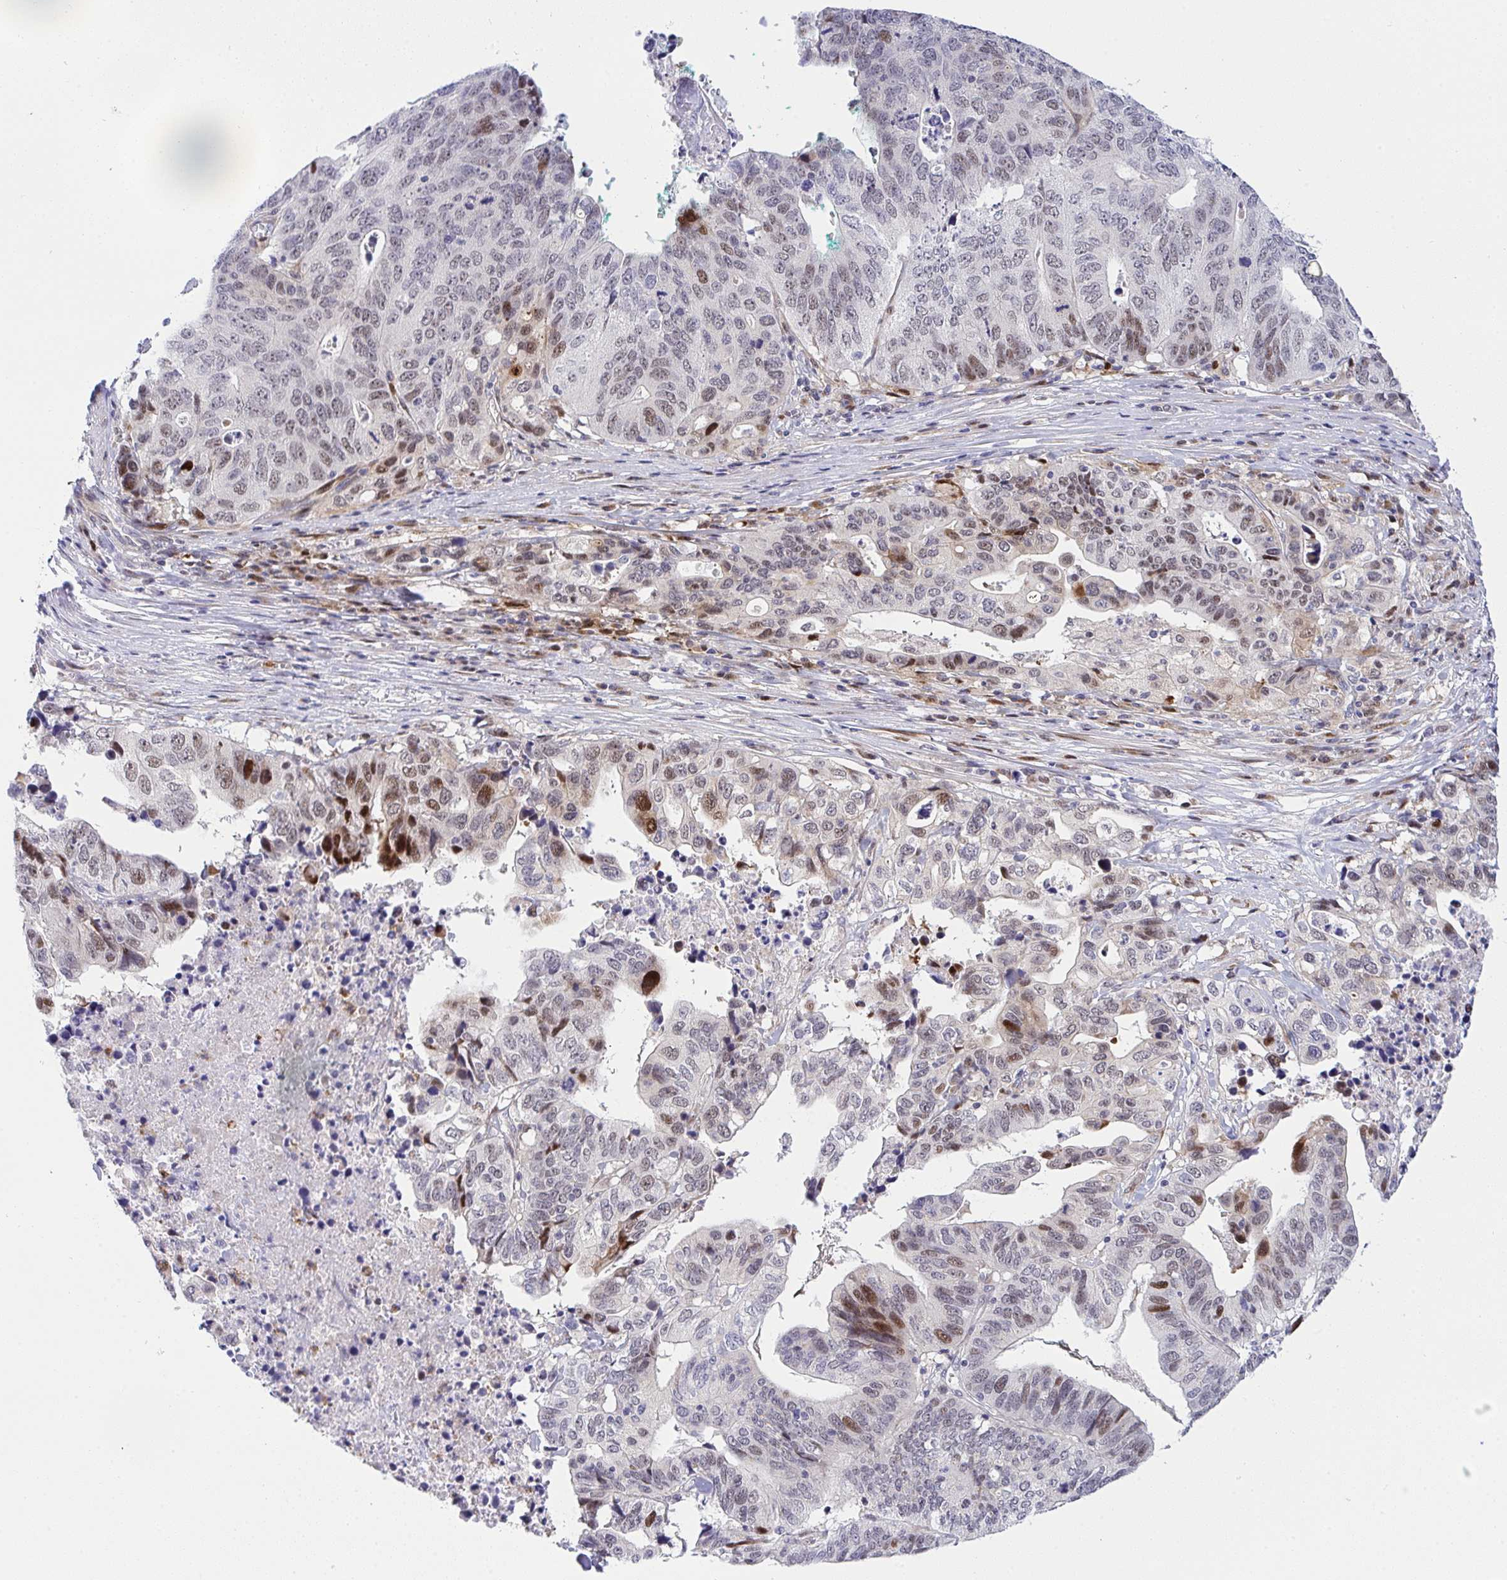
{"staining": {"intensity": "strong", "quantity": "<25%", "location": "nuclear"}, "tissue": "stomach cancer", "cell_type": "Tumor cells", "image_type": "cancer", "snomed": [{"axis": "morphology", "description": "Adenocarcinoma, NOS"}, {"axis": "topography", "description": "Stomach, upper"}], "caption": "Tumor cells demonstrate medium levels of strong nuclear staining in approximately <25% of cells in adenocarcinoma (stomach).", "gene": "ZNF554", "patient": {"sex": "female", "age": 67}}